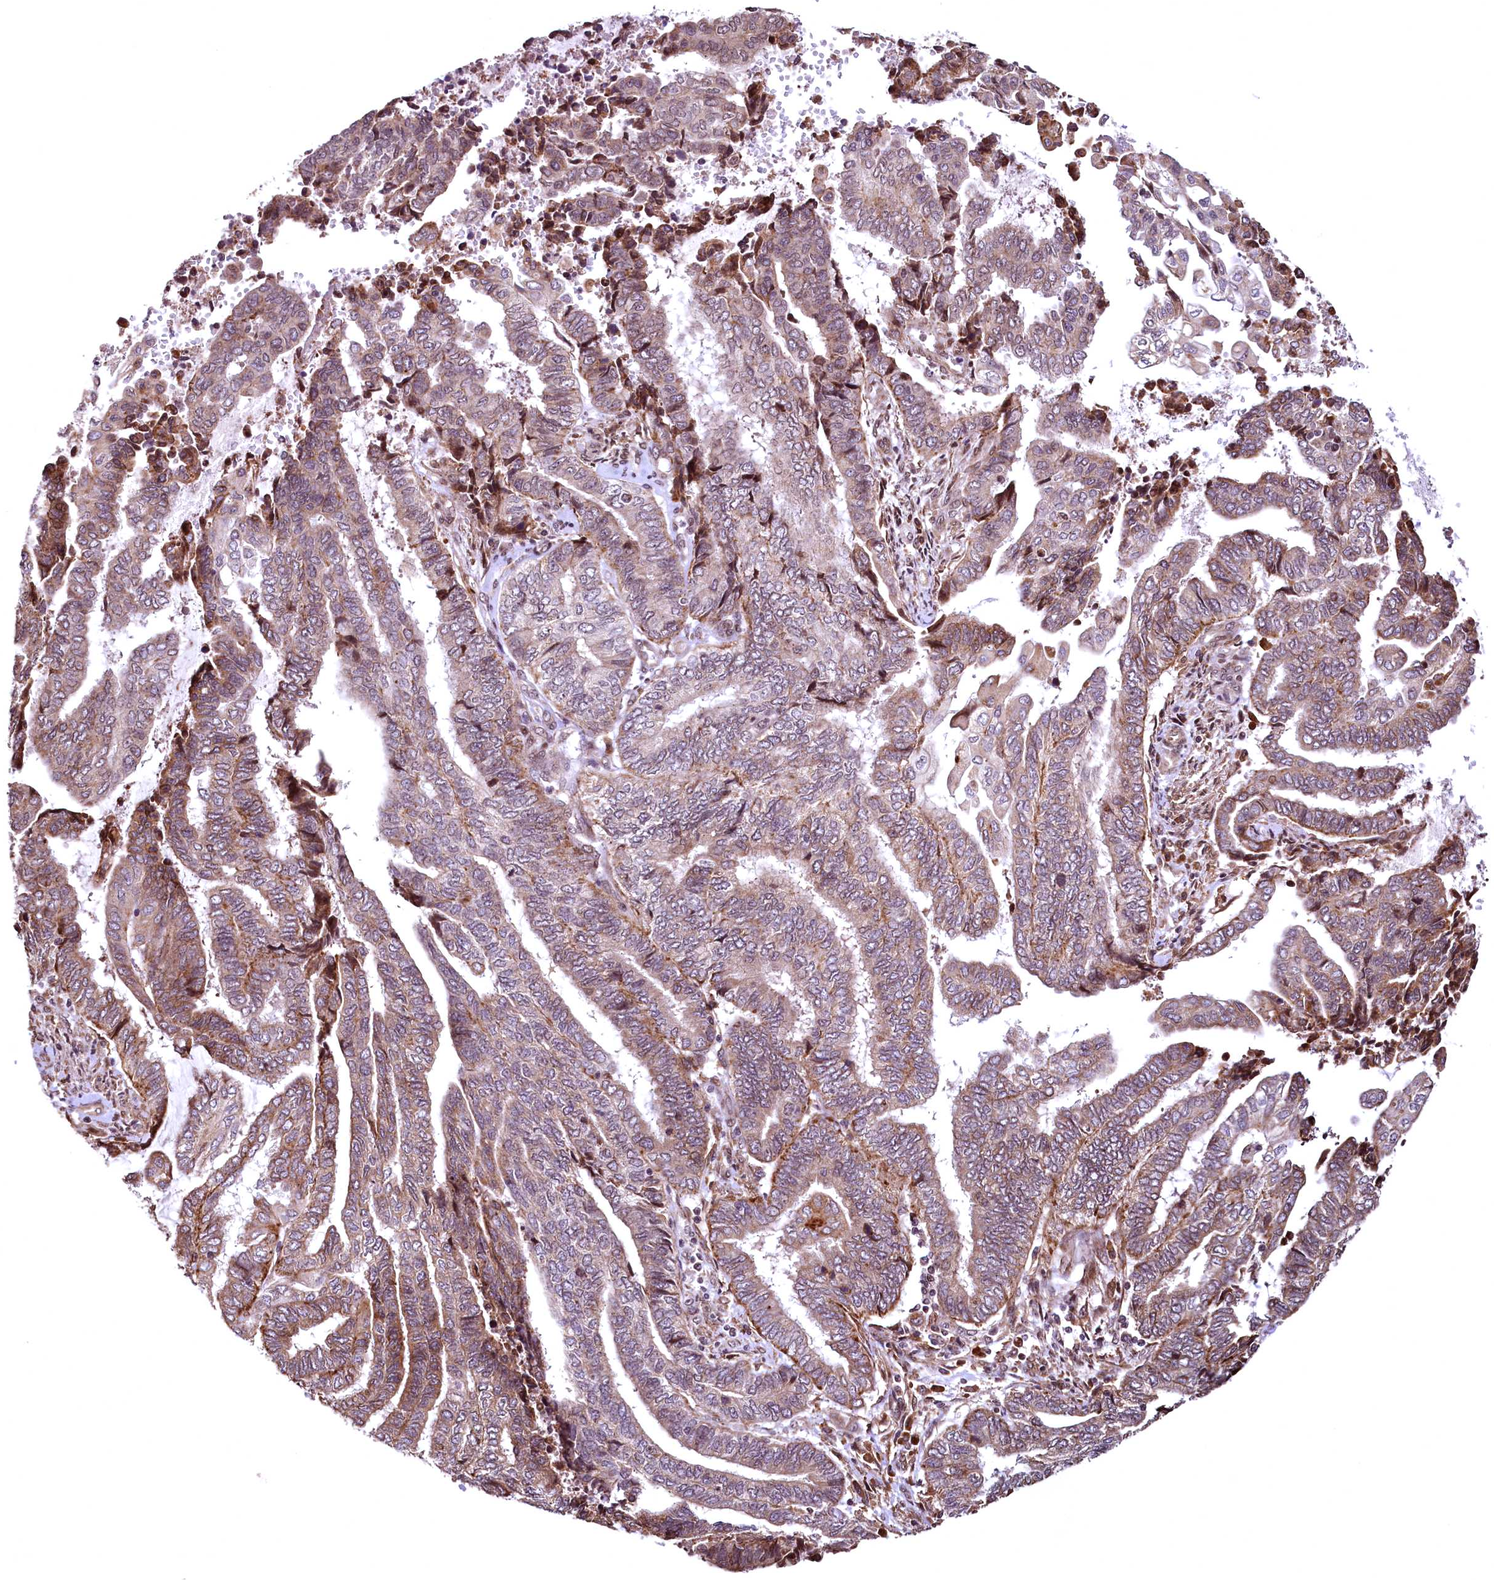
{"staining": {"intensity": "moderate", "quantity": ">75%", "location": "cytoplasmic/membranous"}, "tissue": "endometrial cancer", "cell_type": "Tumor cells", "image_type": "cancer", "snomed": [{"axis": "morphology", "description": "Adenocarcinoma, NOS"}, {"axis": "topography", "description": "Uterus"}, {"axis": "topography", "description": "Endometrium"}], "caption": "DAB (3,3'-diaminobenzidine) immunohistochemical staining of human adenocarcinoma (endometrial) exhibits moderate cytoplasmic/membranous protein expression in about >75% of tumor cells.", "gene": "PDS5B", "patient": {"sex": "female", "age": 70}}